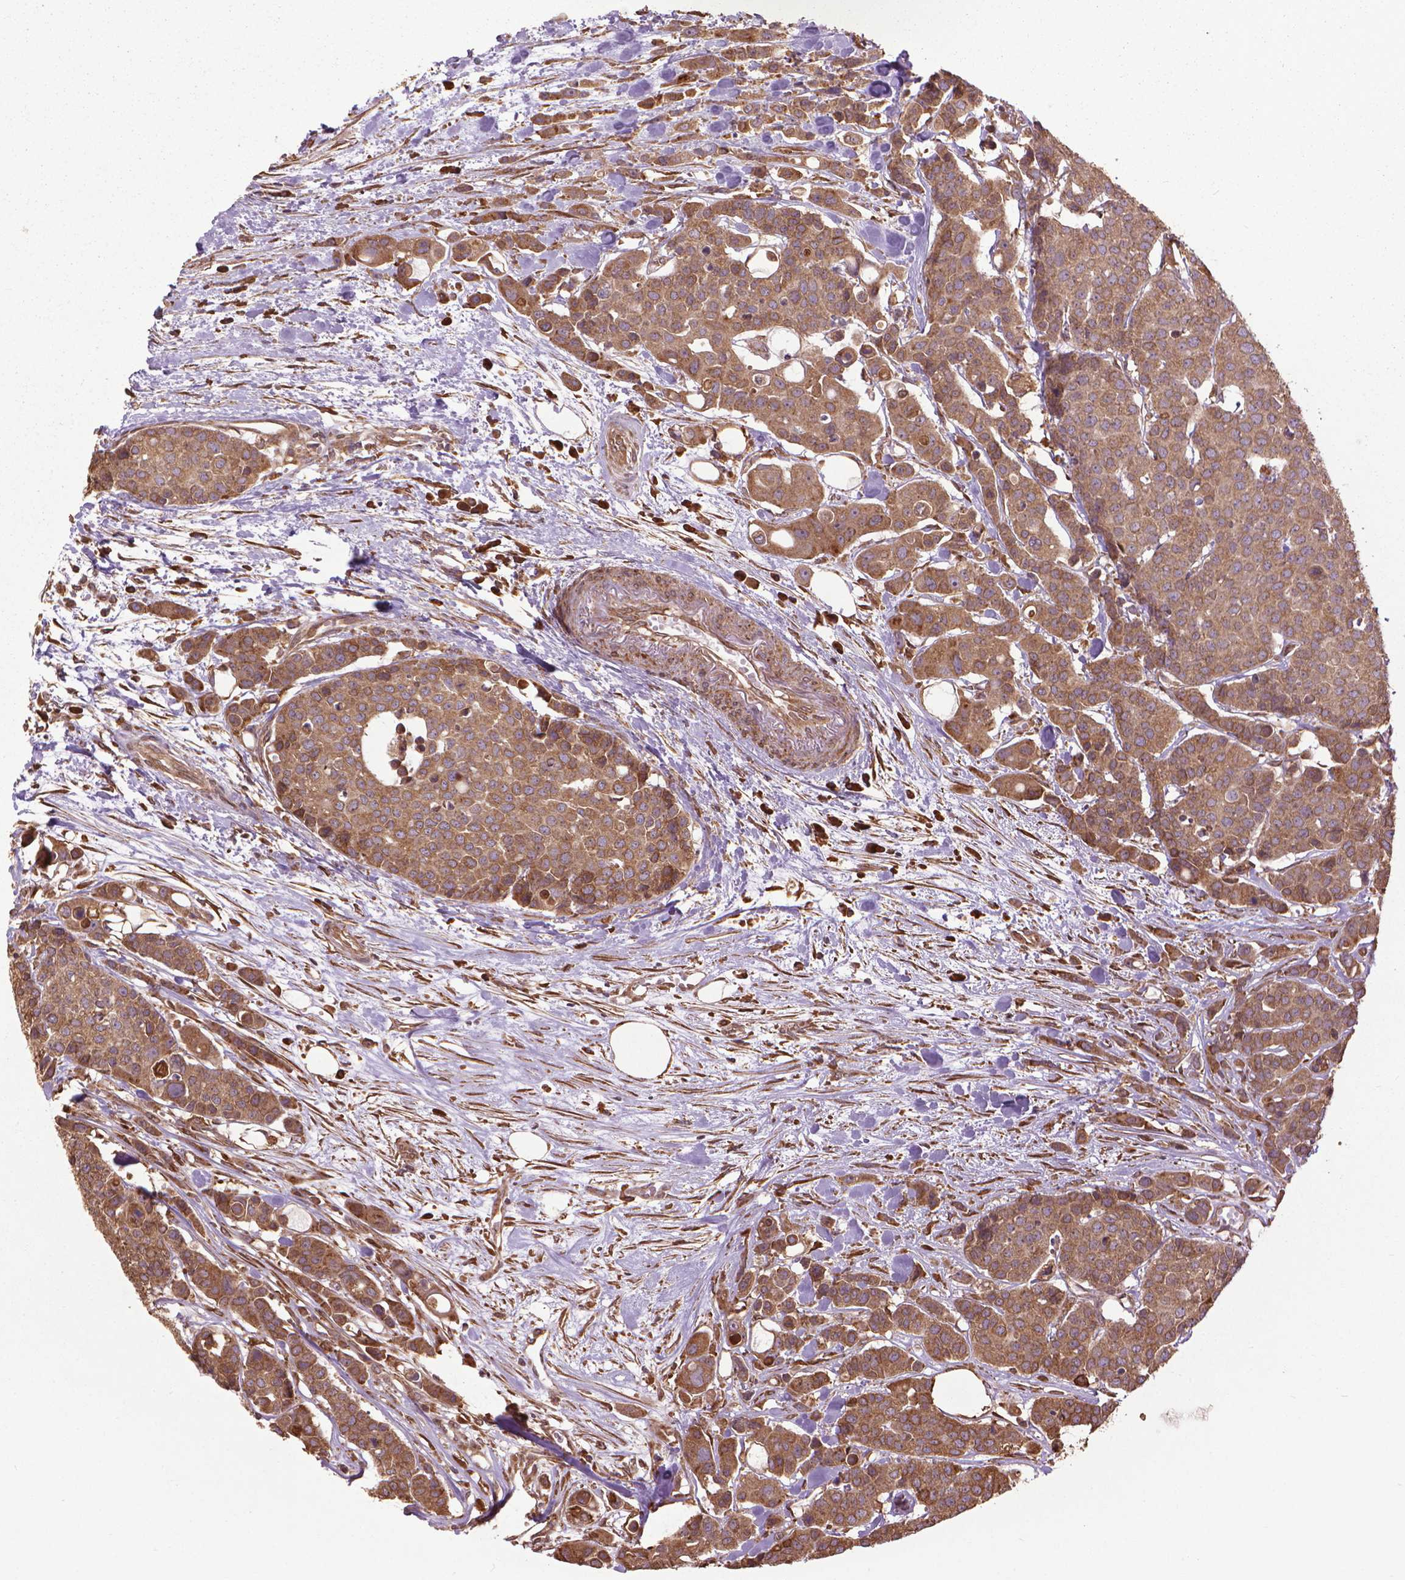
{"staining": {"intensity": "moderate", "quantity": ">75%", "location": "cytoplasmic/membranous"}, "tissue": "carcinoid", "cell_type": "Tumor cells", "image_type": "cancer", "snomed": [{"axis": "morphology", "description": "Carcinoid, malignant, NOS"}, {"axis": "topography", "description": "Colon"}], "caption": "Human carcinoid (malignant) stained with a protein marker exhibits moderate staining in tumor cells.", "gene": "GAS1", "patient": {"sex": "male", "age": 81}}